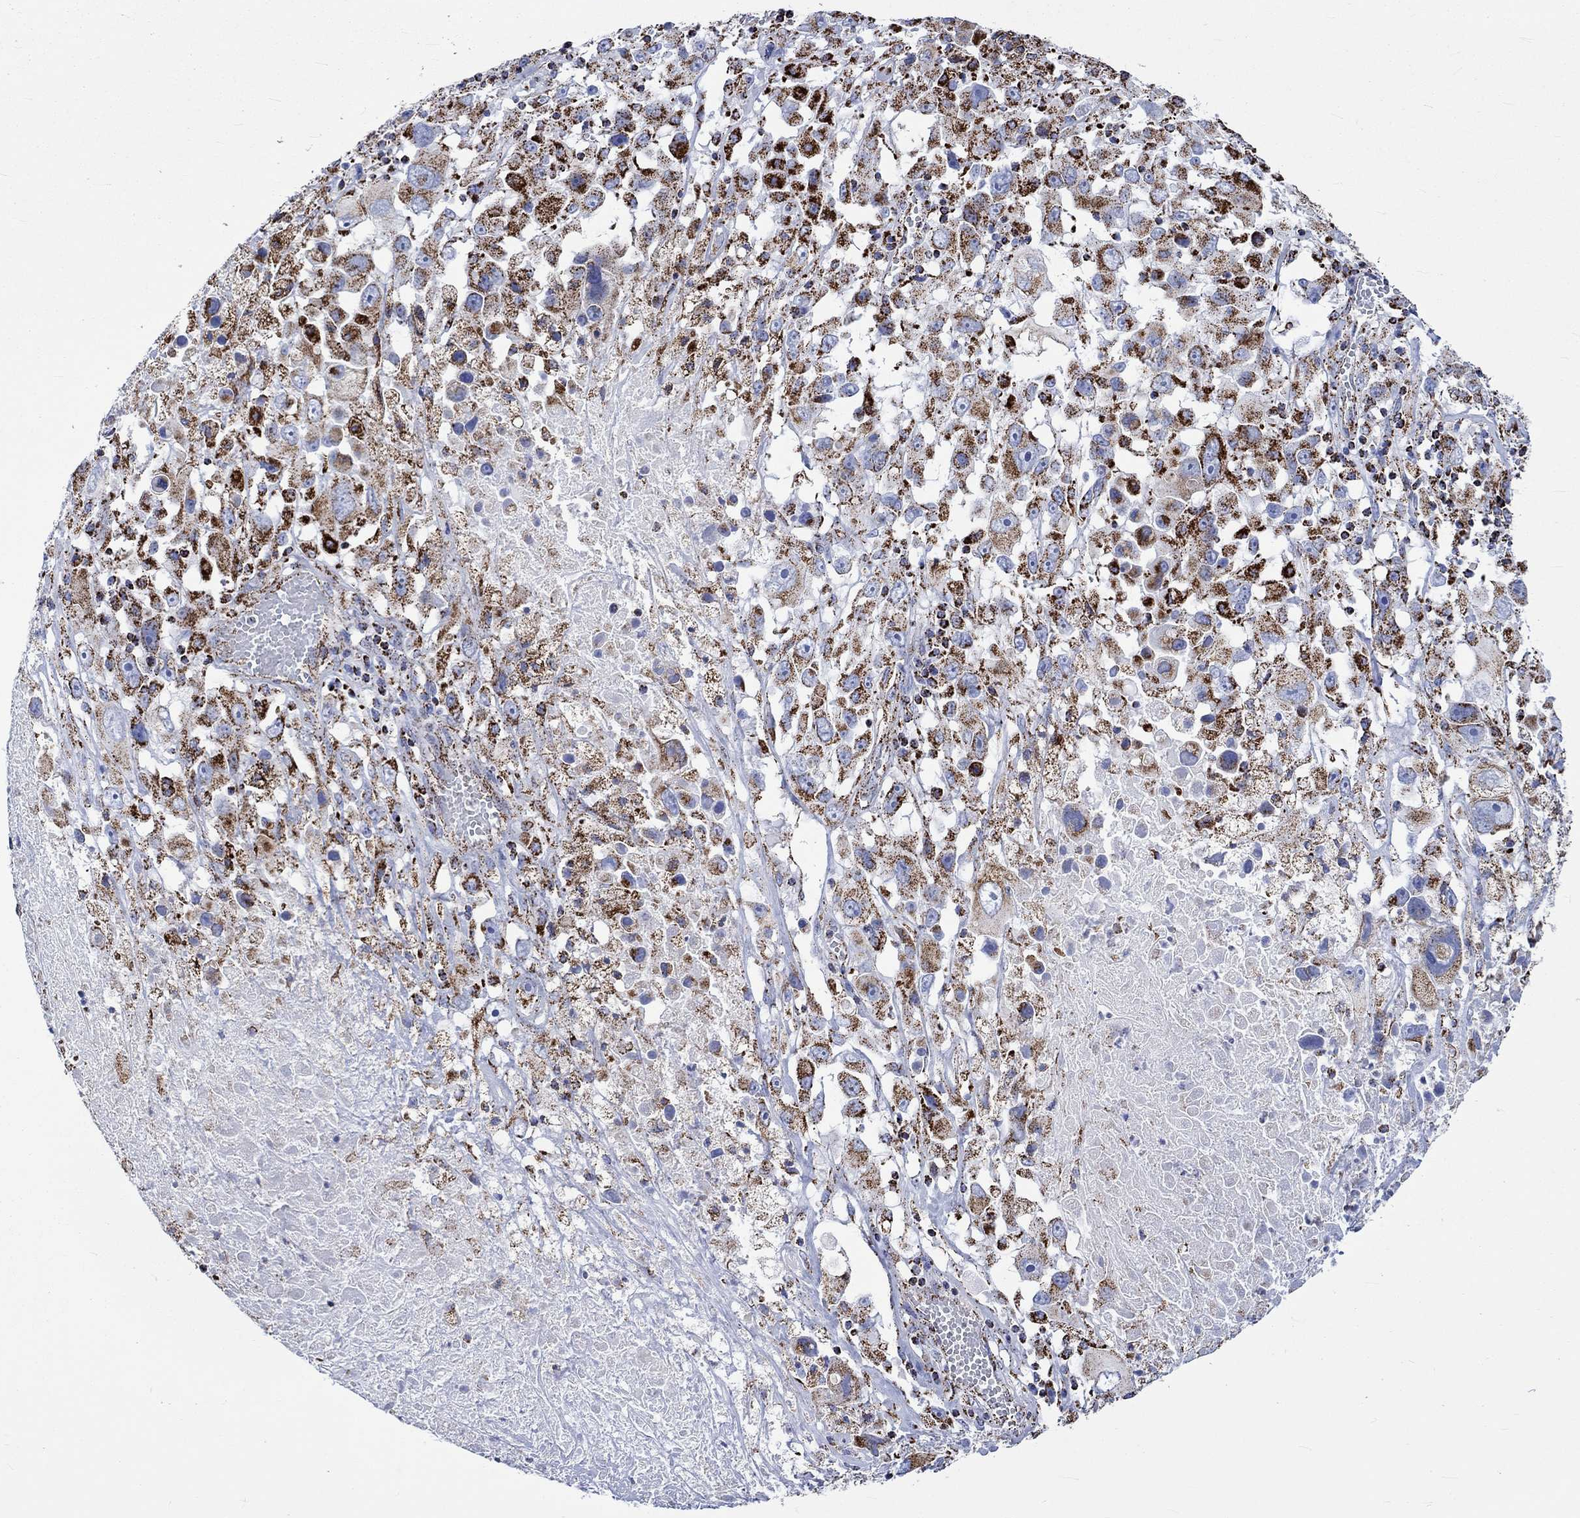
{"staining": {"intensity": "strong", "quantity": ">75%", "location": "cytoplasmic/membranous"}, "tissue": "melanoma", "cell_type": "Tumor cells", "image_type": "cancer", "snomed": [{"axis": "morphology", "description": "Malignant melanoma, Metastatic site"}, {"axis": "topography", "description": "Lymph node"}], "caption": "Melanoma was stained to show a protein in brown. There is high levels of strong cytoplasmic/membranous expression in about >75% of tumor cells.", "gene": "RCE1", "patient": {"sex": "male", "age": 50}}